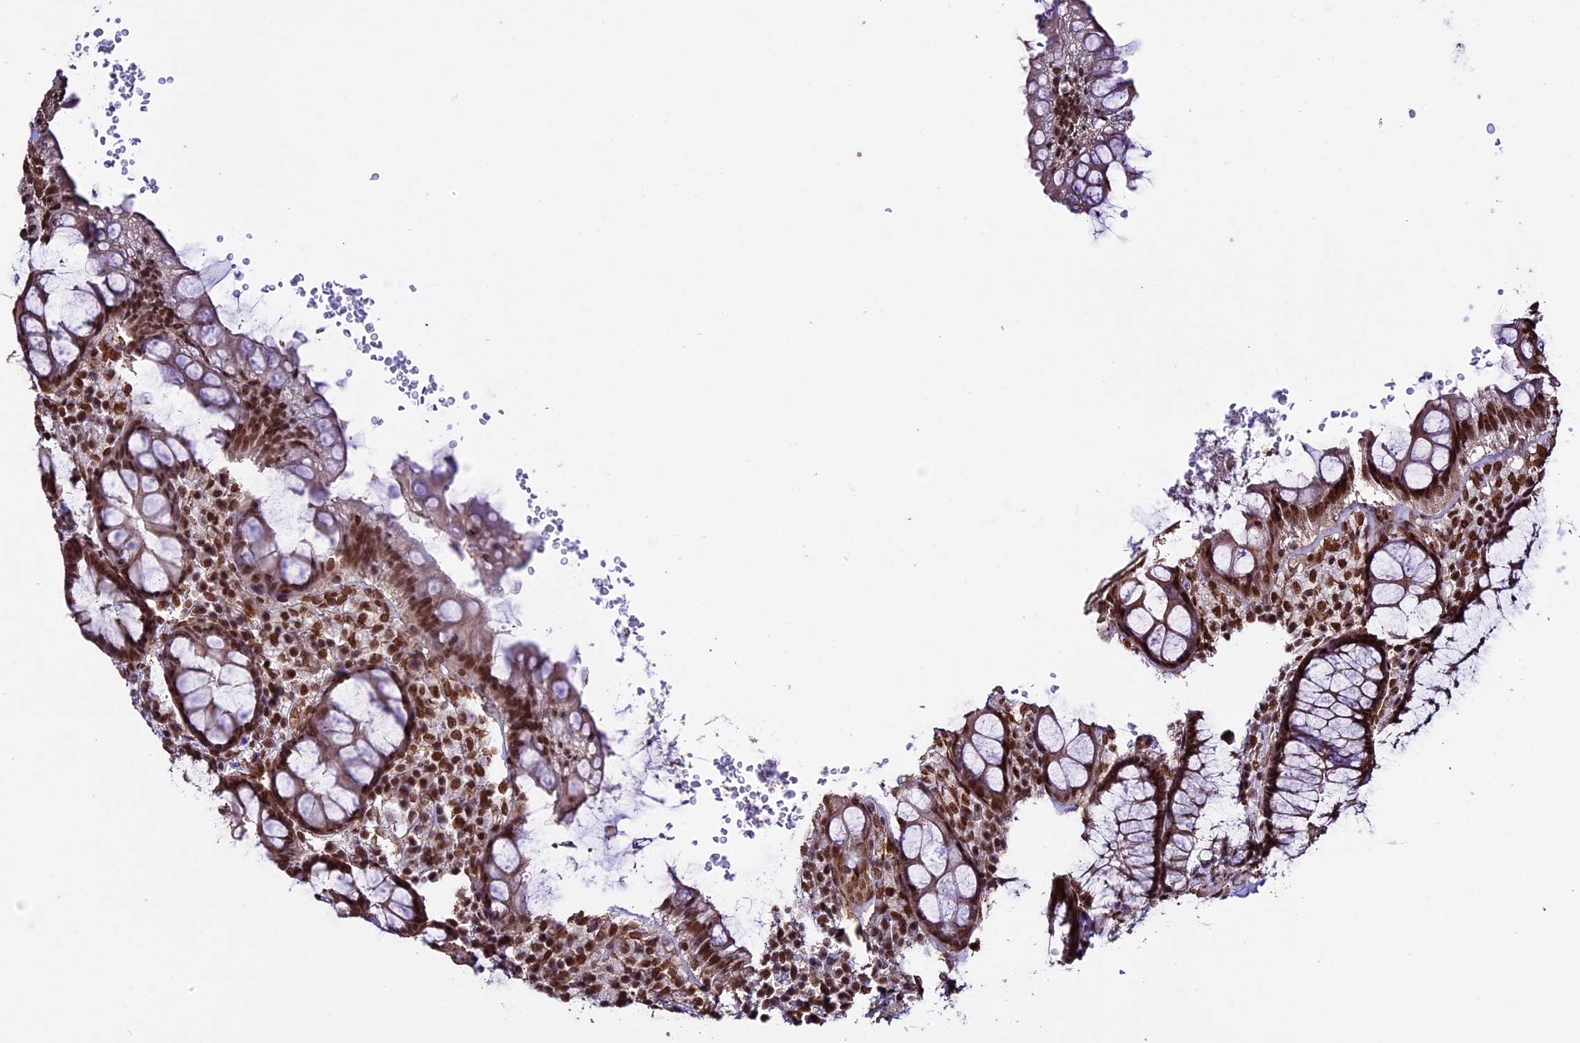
{"staining": {"intensity": "strong", "quantity": ">75%", "location": "nuclear"}, "tissue": "rectum", "cell_type": "Glandular cells", "image_type": "normal", "snomed": [{"axis": "morphology", "description": "Normal tissue, NOS"}, {"axis": "topography", "description": "Rectum"}], "caption": "High-power microscopy captured an immunohistochemistry (IHC) photomicrograph of benign rectum, revealing strong nuclear positivity in about >75% of glandular cells. The staining was performed using DAB to visualize the protein expression in brown, while the nuclei were stained in blue with hematoxylin (Magnification: 20x).", "gene": "MPHOSPH8", "patient": {"sex": "male", "age": 83}}